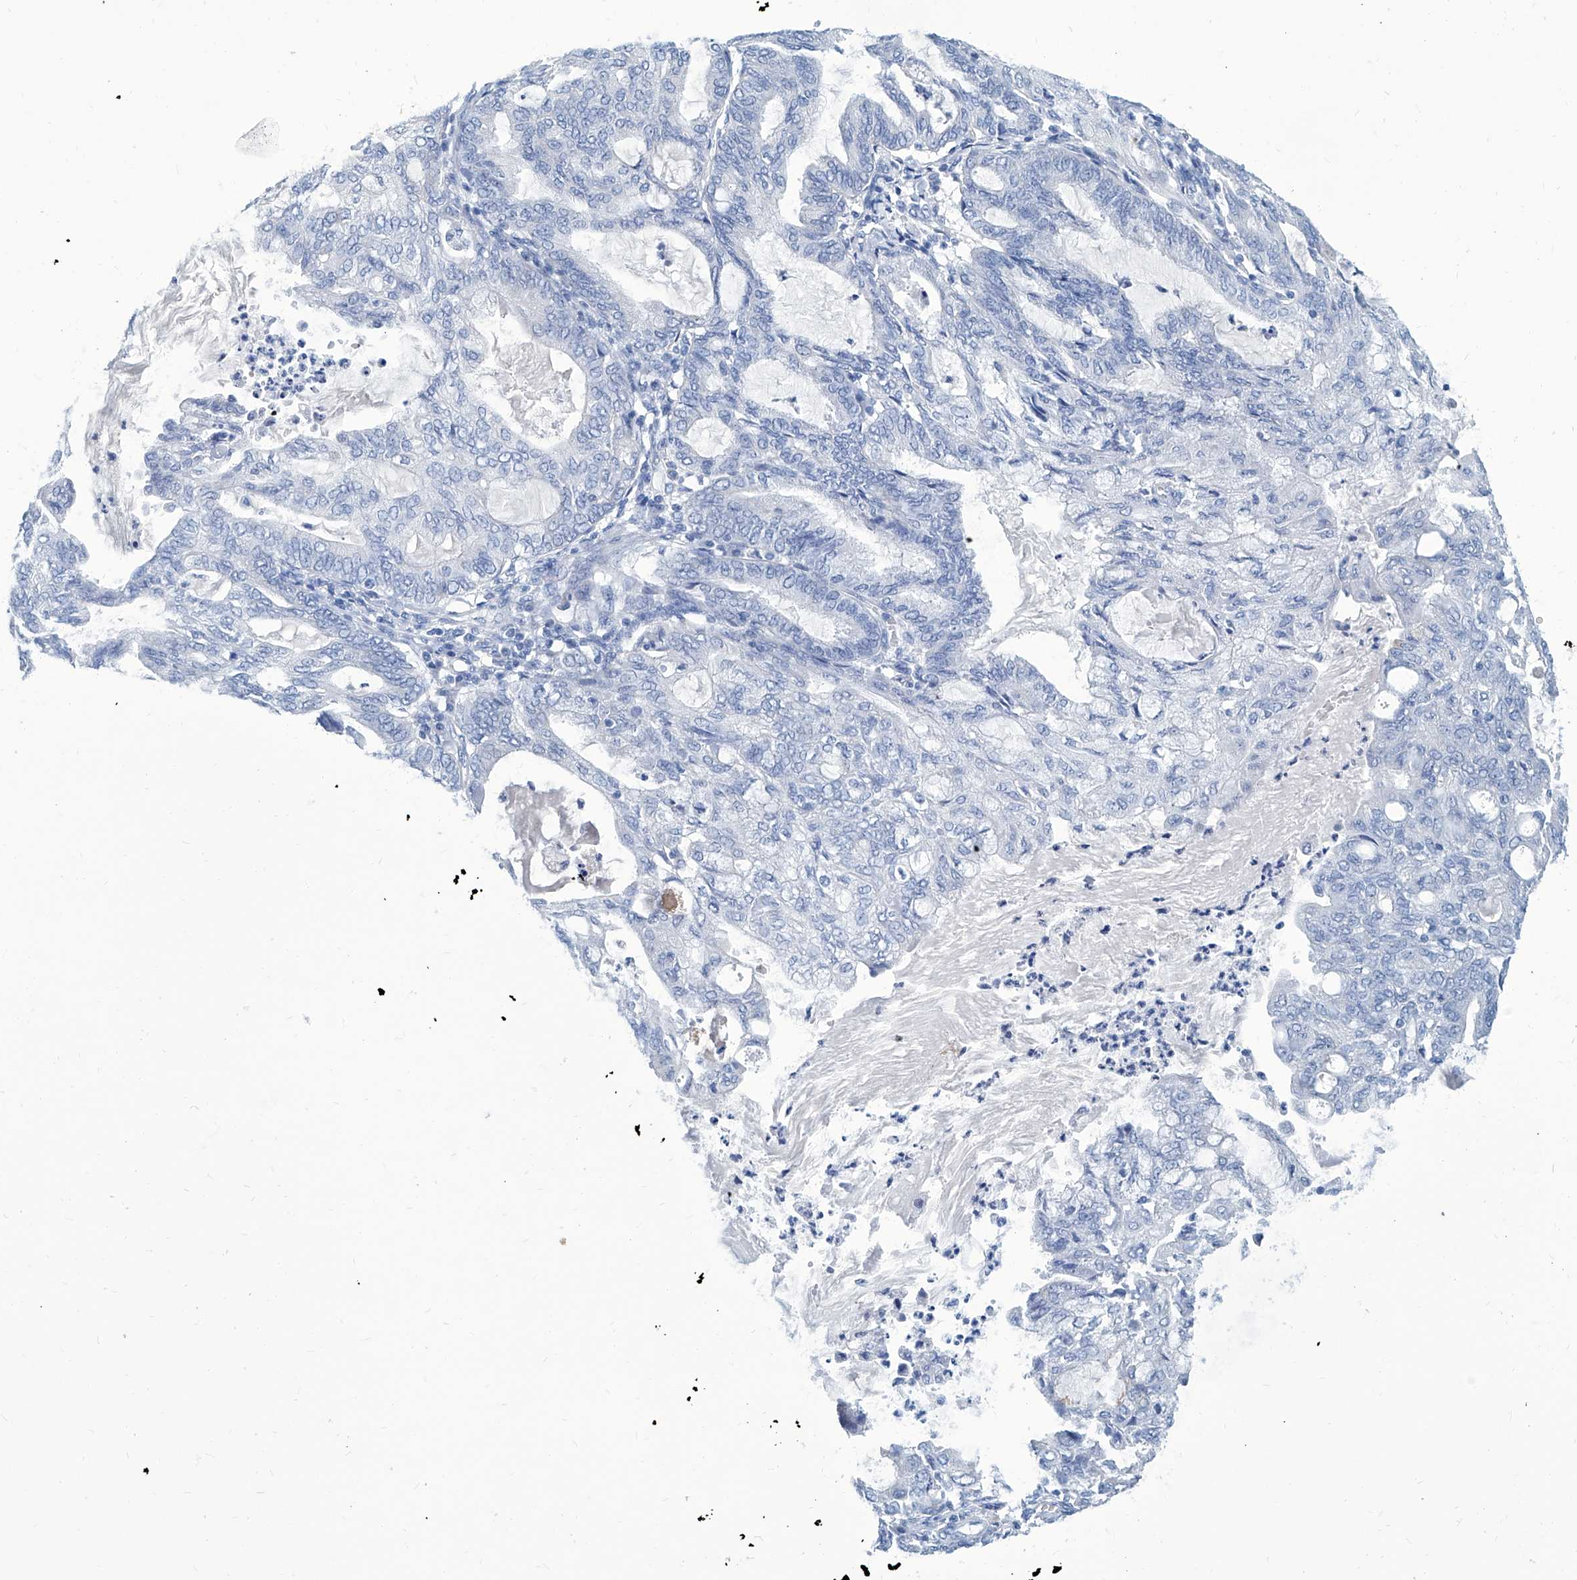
{"staining": {"intensity": "negative", "quantity": "none", "location": "none"}, "tissue": "endometrial cancer", "cell_type": "Tumor cells", "image_type": "cancer", "snomed": [{"axis": "morphology", "description": "Adenocarcinoma, NOS"}, {"axis": "topography", "description": "Endometrium"}], "caption": "Tumor cells show no significant protein expression in endometrial cancer (adenocarcinoma).", "gene": "ZNF519", "patient": {"sex": "female", "age": 86}}